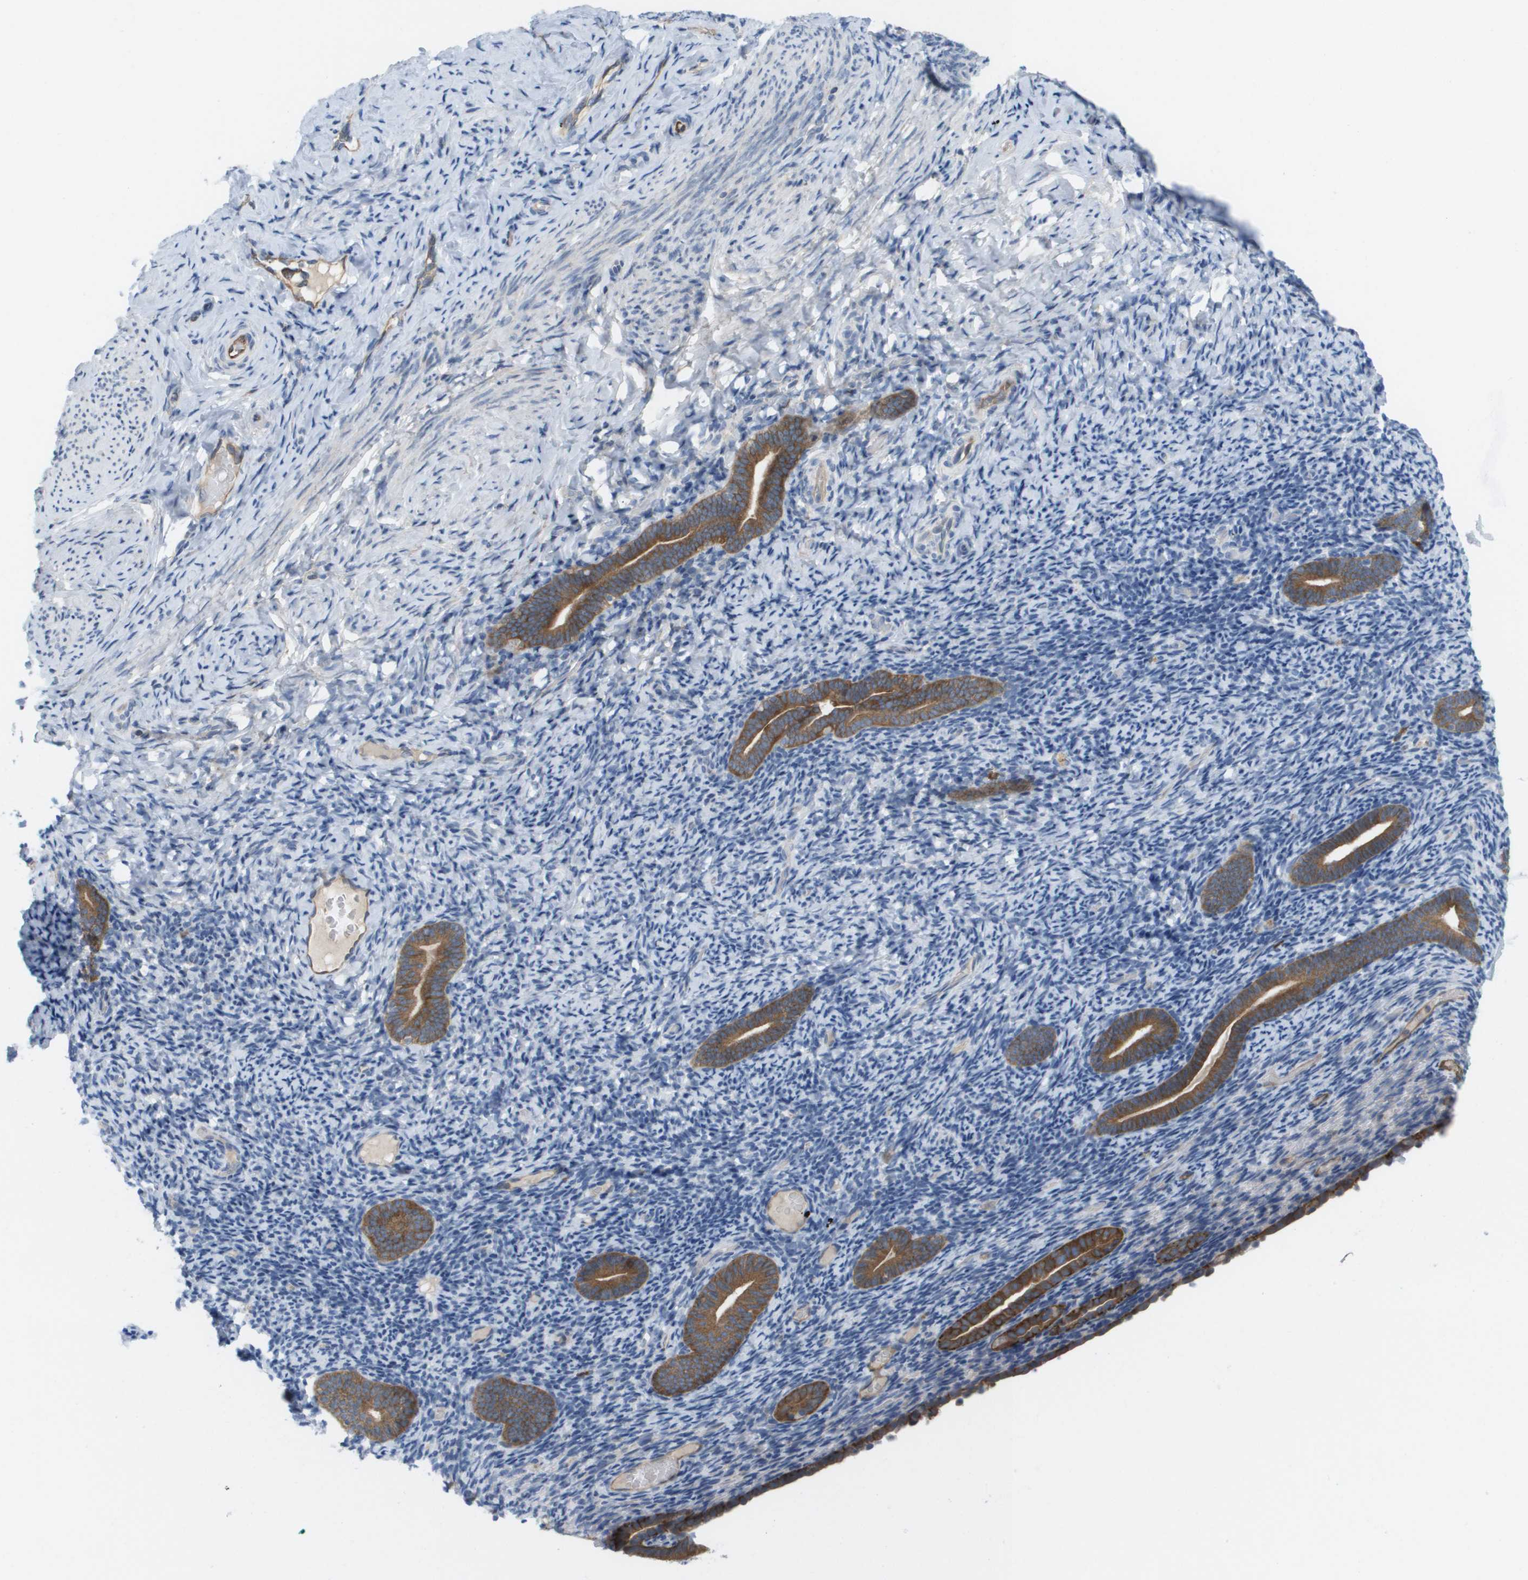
{"staining": {"intensity": "negative", "quantity": "none", "location": "none"}, "tissue": "endometrium", "cell_type": "Cells in endometrial stroma", "image_type": "normal", "snomed": [{"axis": "morphology", "description": "Normal tissue, NOS"}, {"axis": "topography", "description": "Endometrium"}], "caption": "DAB immunohistochemical staining of benign human endometrium shows no significant positivity in cells in endometrial stroma.", "gene": "MARCHF8", "patient": {"sex": "female", "age": 51}}